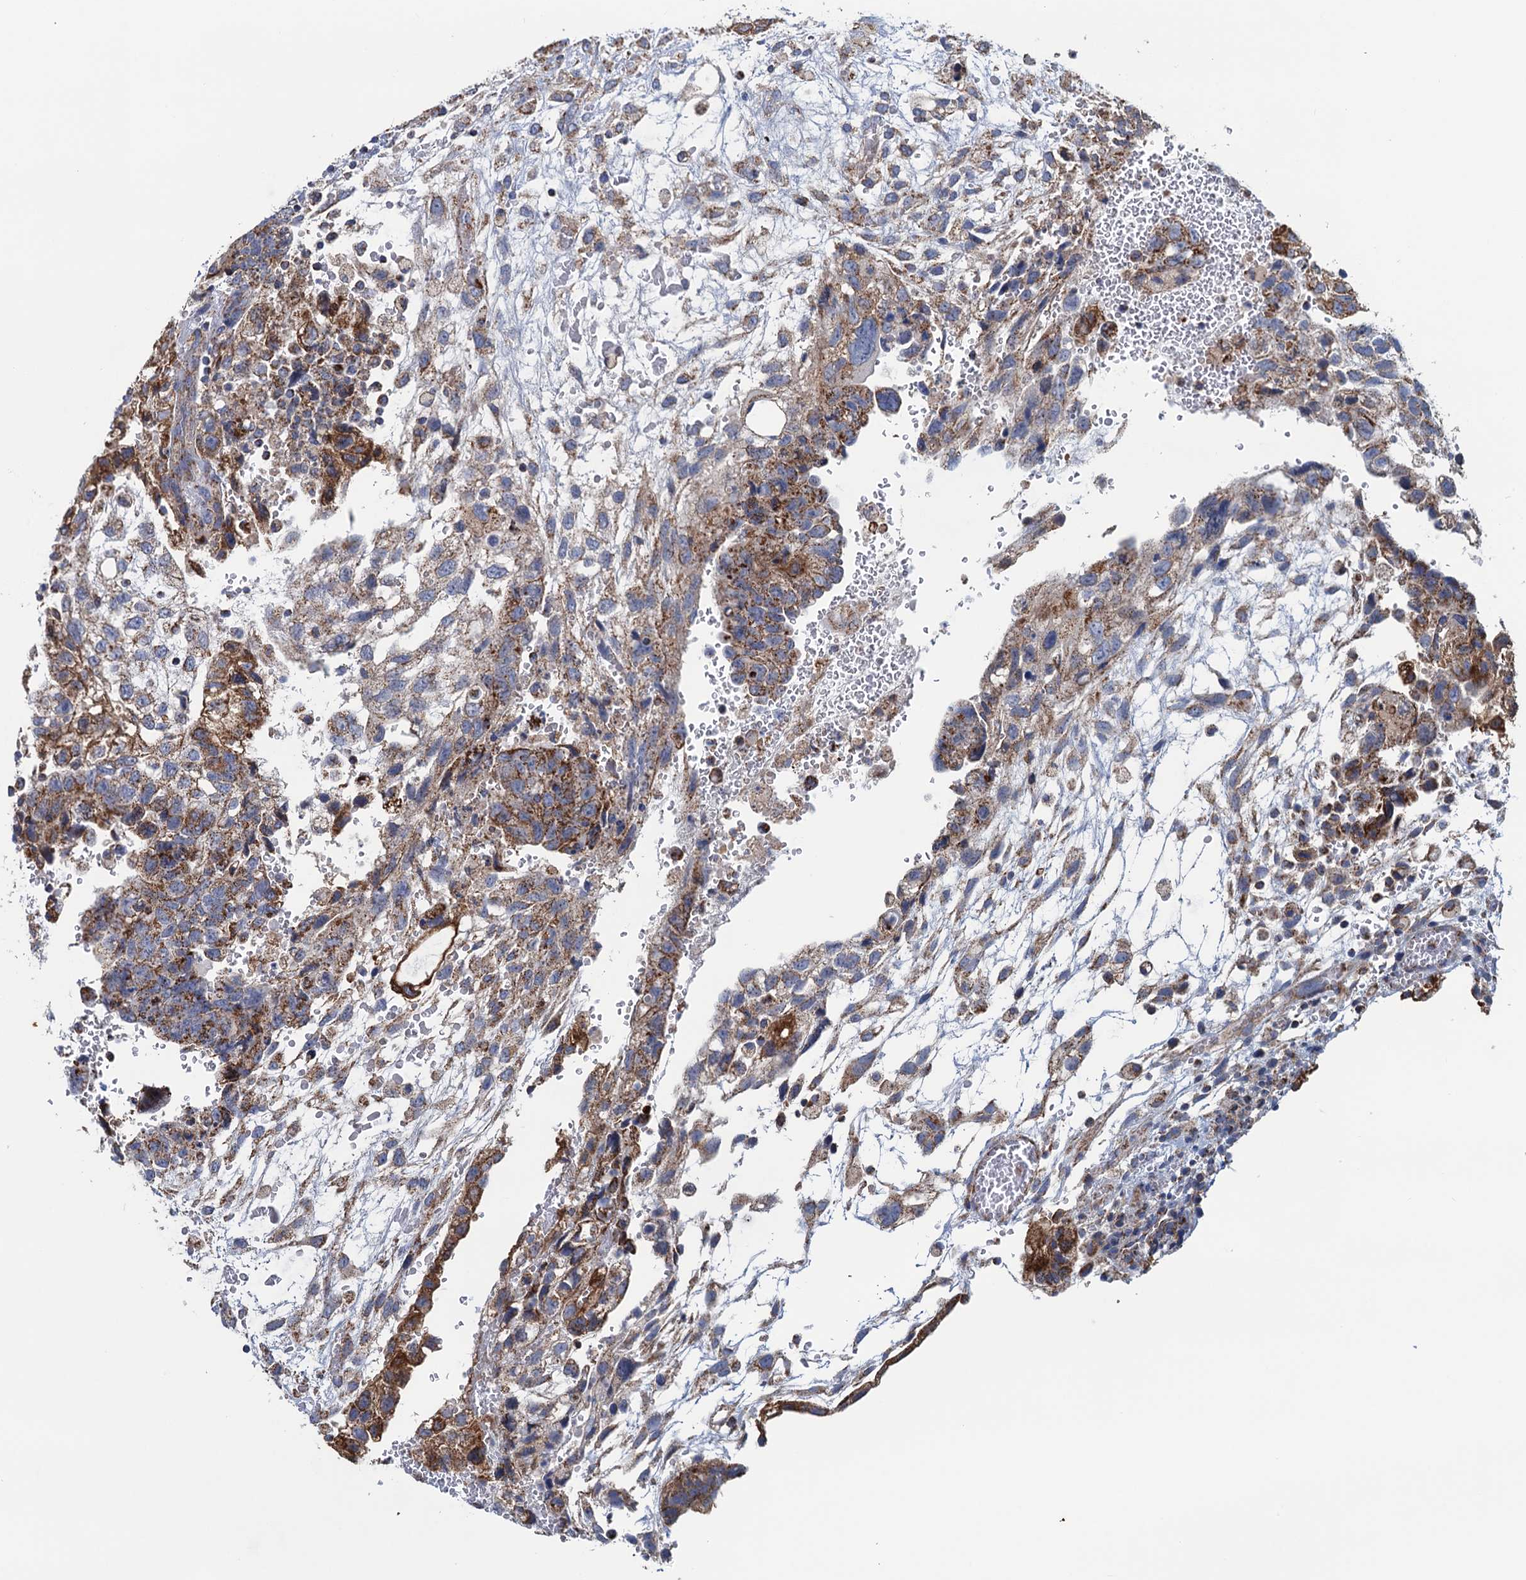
{"staining": {"intensity": "moderate", "quantity": ">75%", "location": "cytoplasmic/membranous"}, "tissue": "testis cancer", "cell_type": "Tumor cells", "image_type": "cancer", "snomed": [{"axis": "morphology", "description": "Carcinoma, Embryonal, NOS"}, {"axis": "topography", "description": "Testis"}], "caption": "The immunohistochemical stain shows moderate cytoplasmic/membranous staining in tumor cells of testis cancer (embryonal carcinoma) tissue.", "gene": "GTPBP3", "patient": {"sex": "male", "age": 36}}